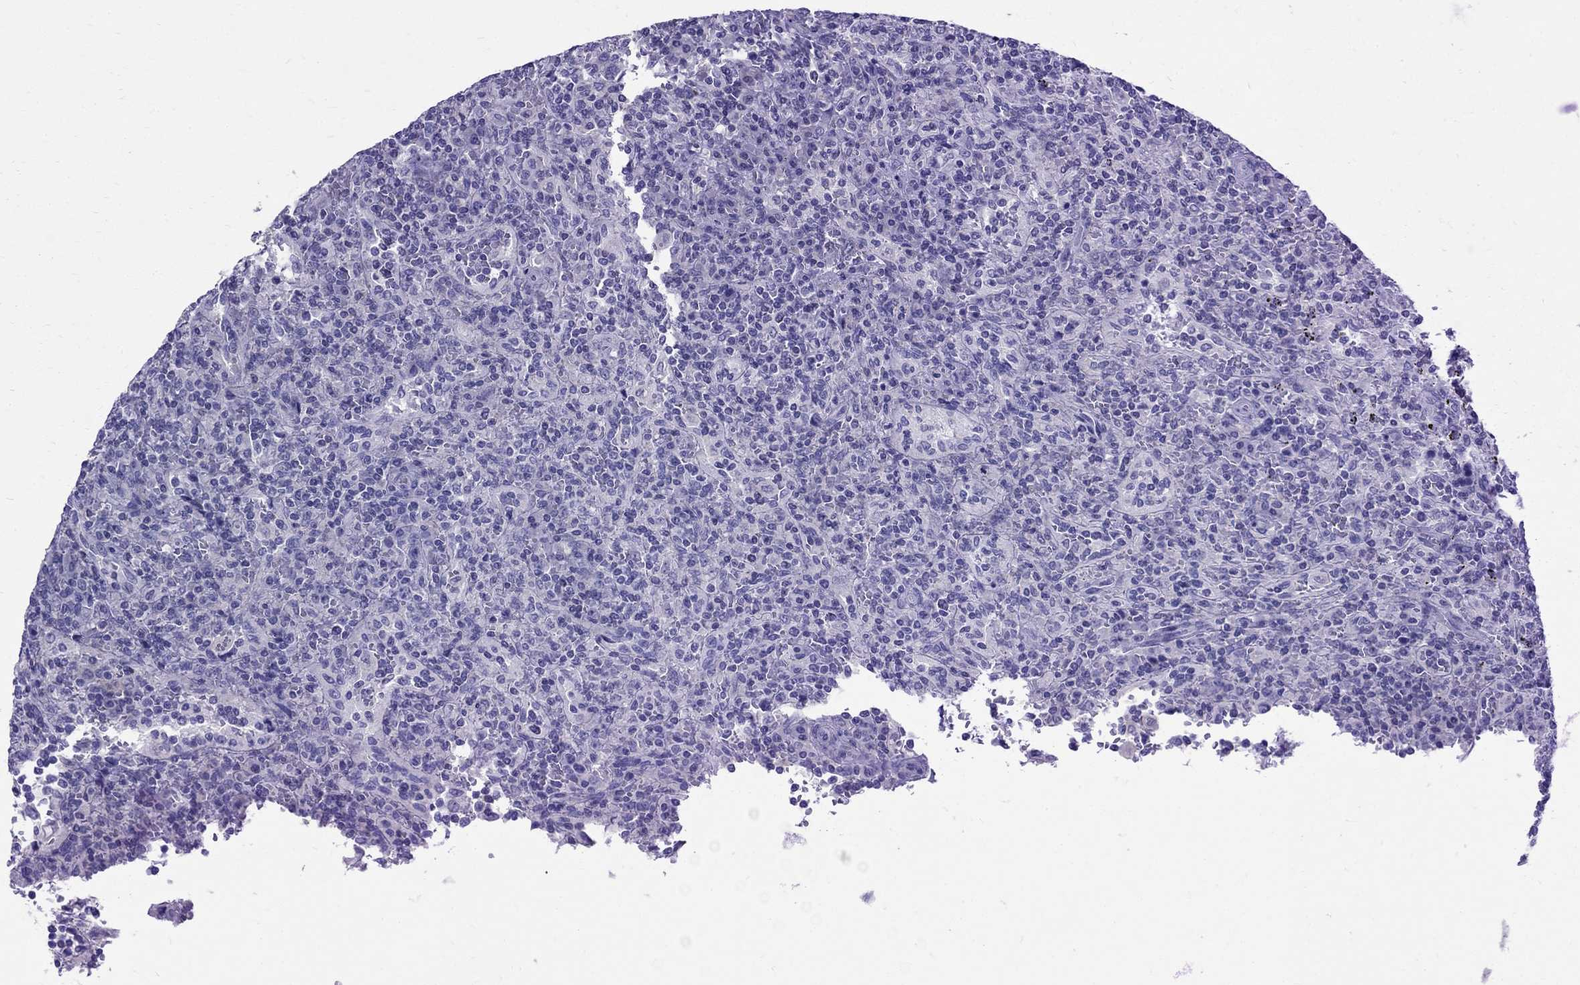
{"staining": {"intensity": "negative", "quantity": "none", "location": "none"}, "tissue": "lymphoma", "cell_type": "Tumor cells", "image_type": "cancer", "snomed": [{"axis": "morphology", "description": "Malignant lymphoma, non-Hodgkin's type, Low grade"}, {"axis": "topography", "description": "Spleen"}], "caption": "There is no significant positivity in tumor cells of lymphoma. The staining is performed using DAB (3,3'-diaminobenzidine) brown chromogen with nuclei counter-stained in using hematoxylin.", "gene": "MAGEB6", "patient": {"sex": "male", "age": 62}}